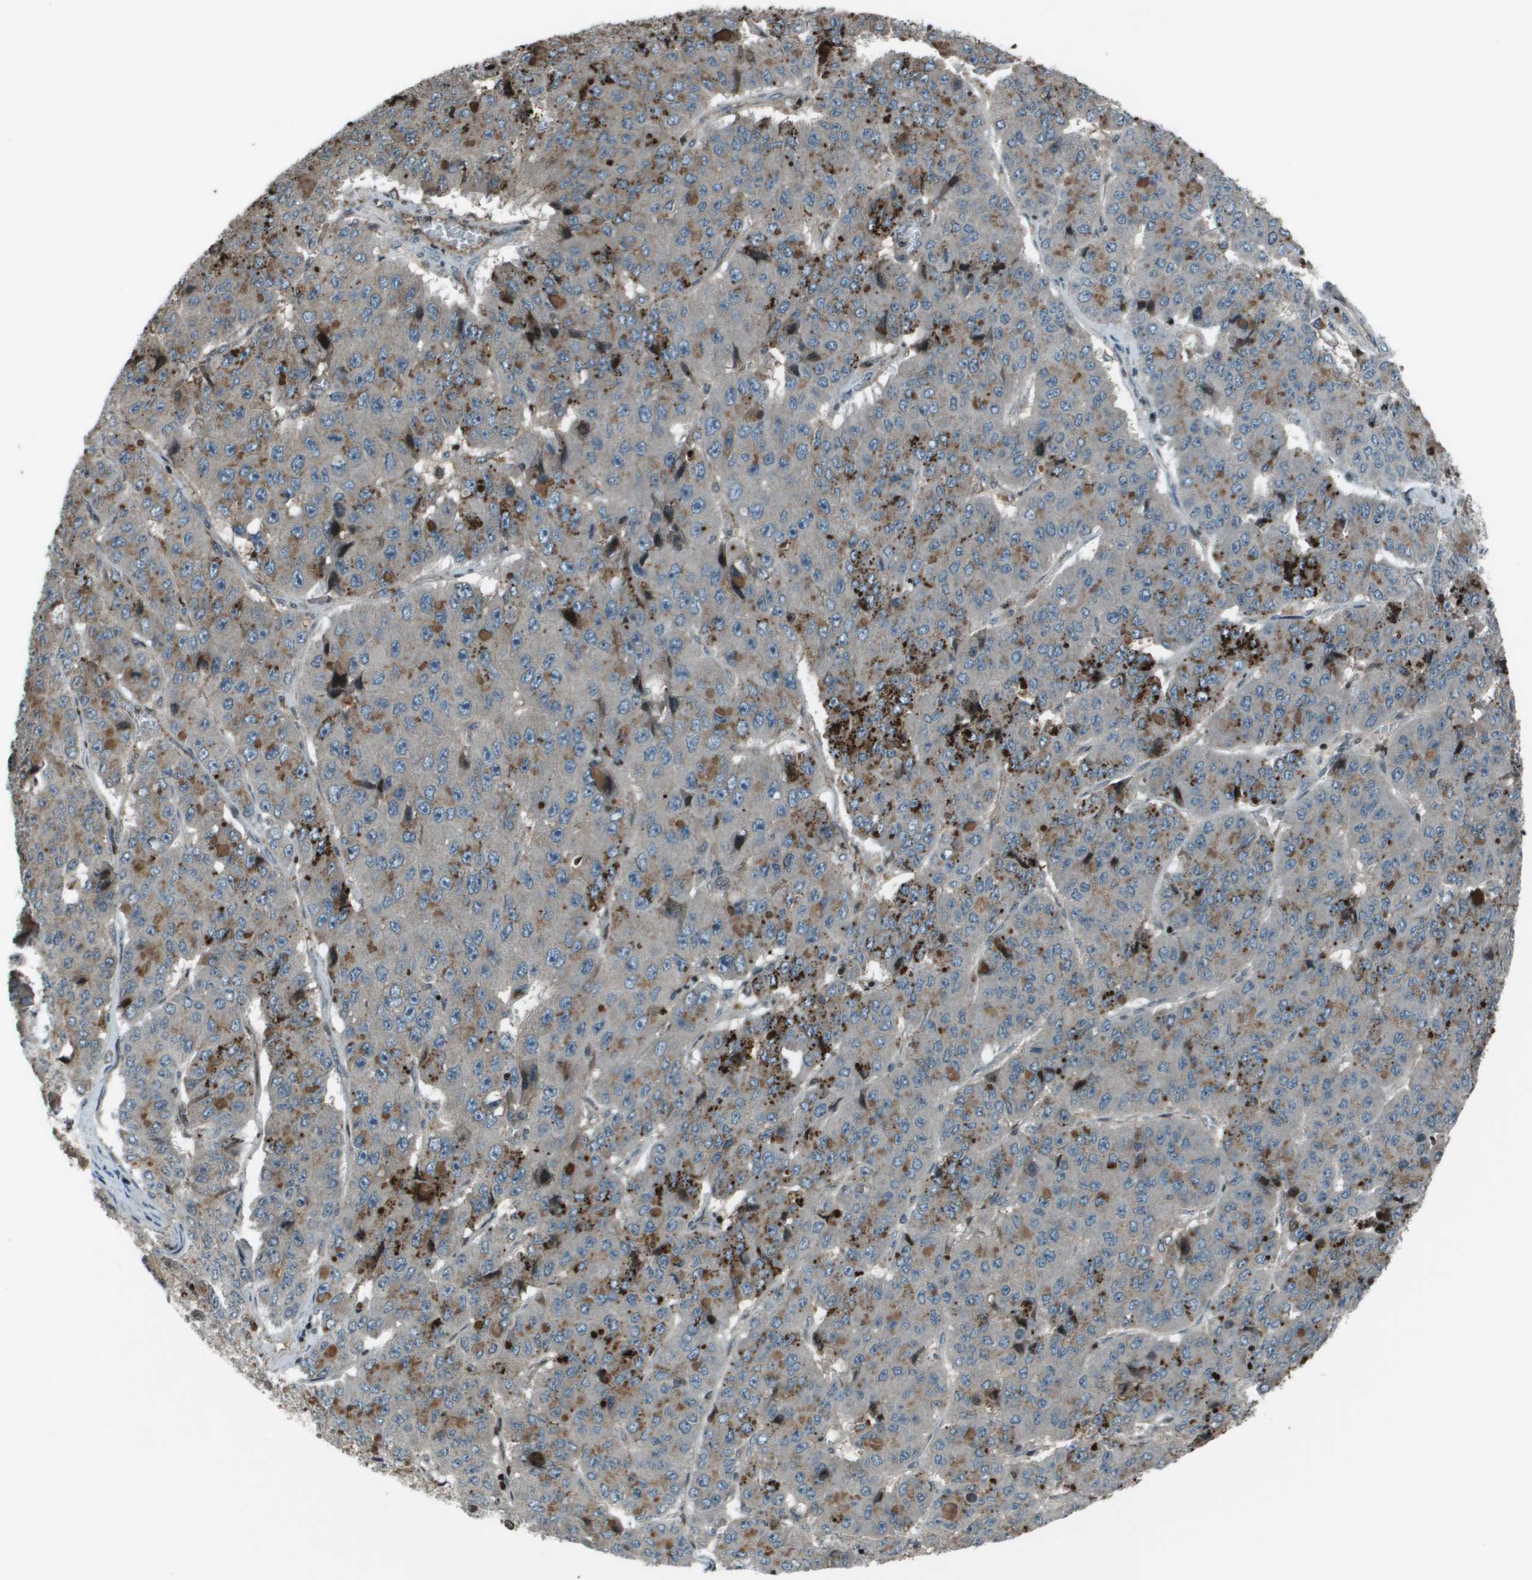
{"staining": {"intensity": "moderate", "quantity": "25%-75%", "location": "cytoplasmic/membranous"}, "tissue": "pancreatic cancer", "cell_type": "Tumor cells", "image_type": "cancer", "snomed": [{"axis": "morphology", "description": "Adenocarcinoma, NOS"}, {"axis": "topography", "description": "Pancreas"}], "caption": "The image reveals staining of adenocarcinoma (pancreatic), revealing moderate cytoplasmic/membranous protein staining (brown color) within tumor cells.", "gene": "CXCL12", "patient": {"sex": "male", "age": 50}}